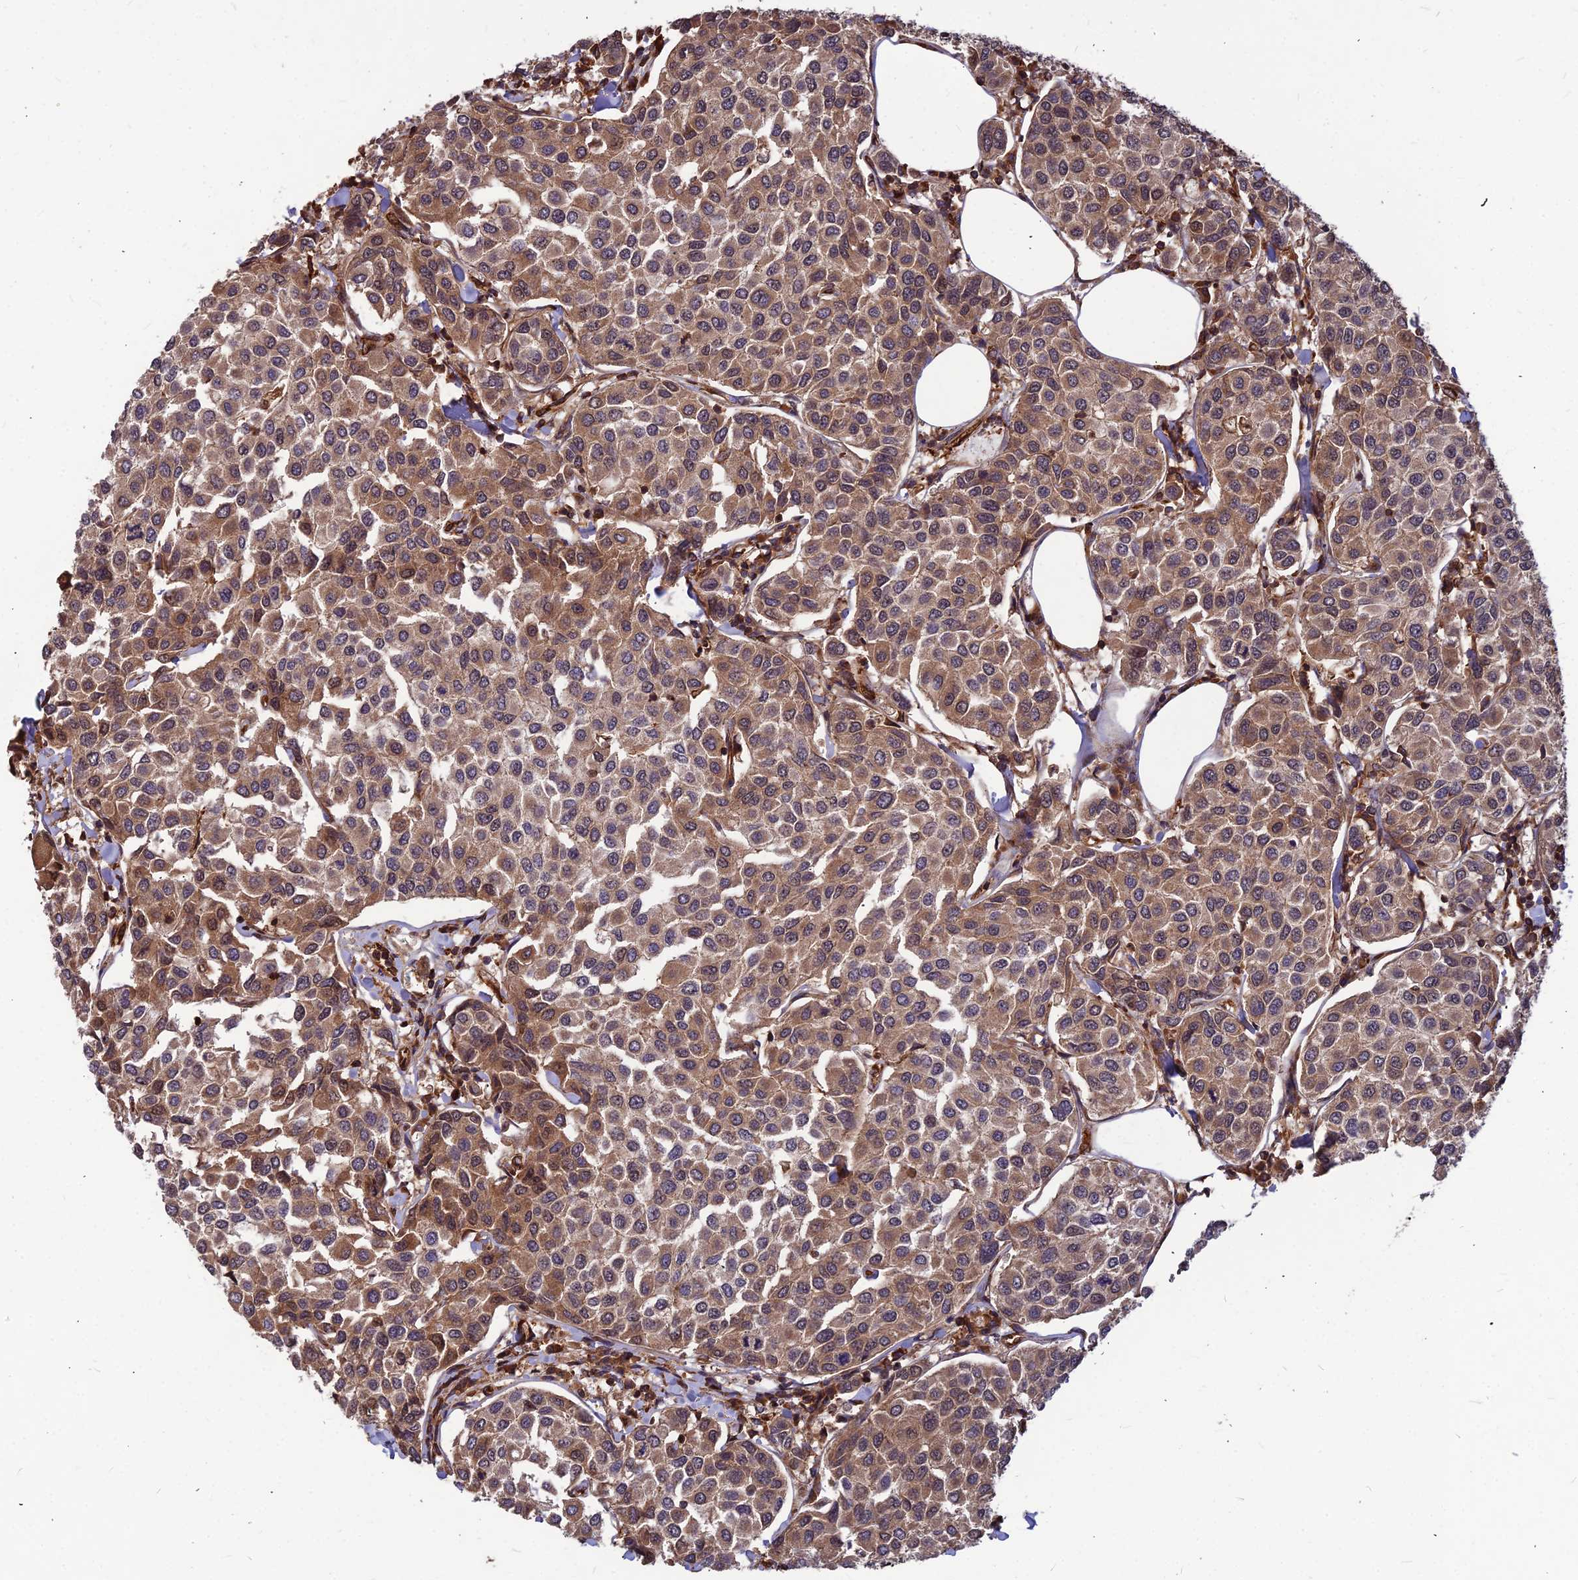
{"staining": {"intensity": "moderate", "quantity": ">75%", "location": "cytoplasmic/membranous"}, "tissue": "breast cancer", "cell_type": "Tumor cells", "image_type": "cancer", "snomed": [{"axis": "morphology", "description": "Duct carcinoma"}, {"axis": "topography", "description": "Breast"}], "caption": "High-power microscopy captured an immunohistochemistry photomicrograph of infiltrating ductal carcinoma (breast), revealing moderate cytoplasmic/membranous expression in approximately >75% of tumor cells.", "gene": "ZNF467", "patient": {"sex": "female", "age": 55}}